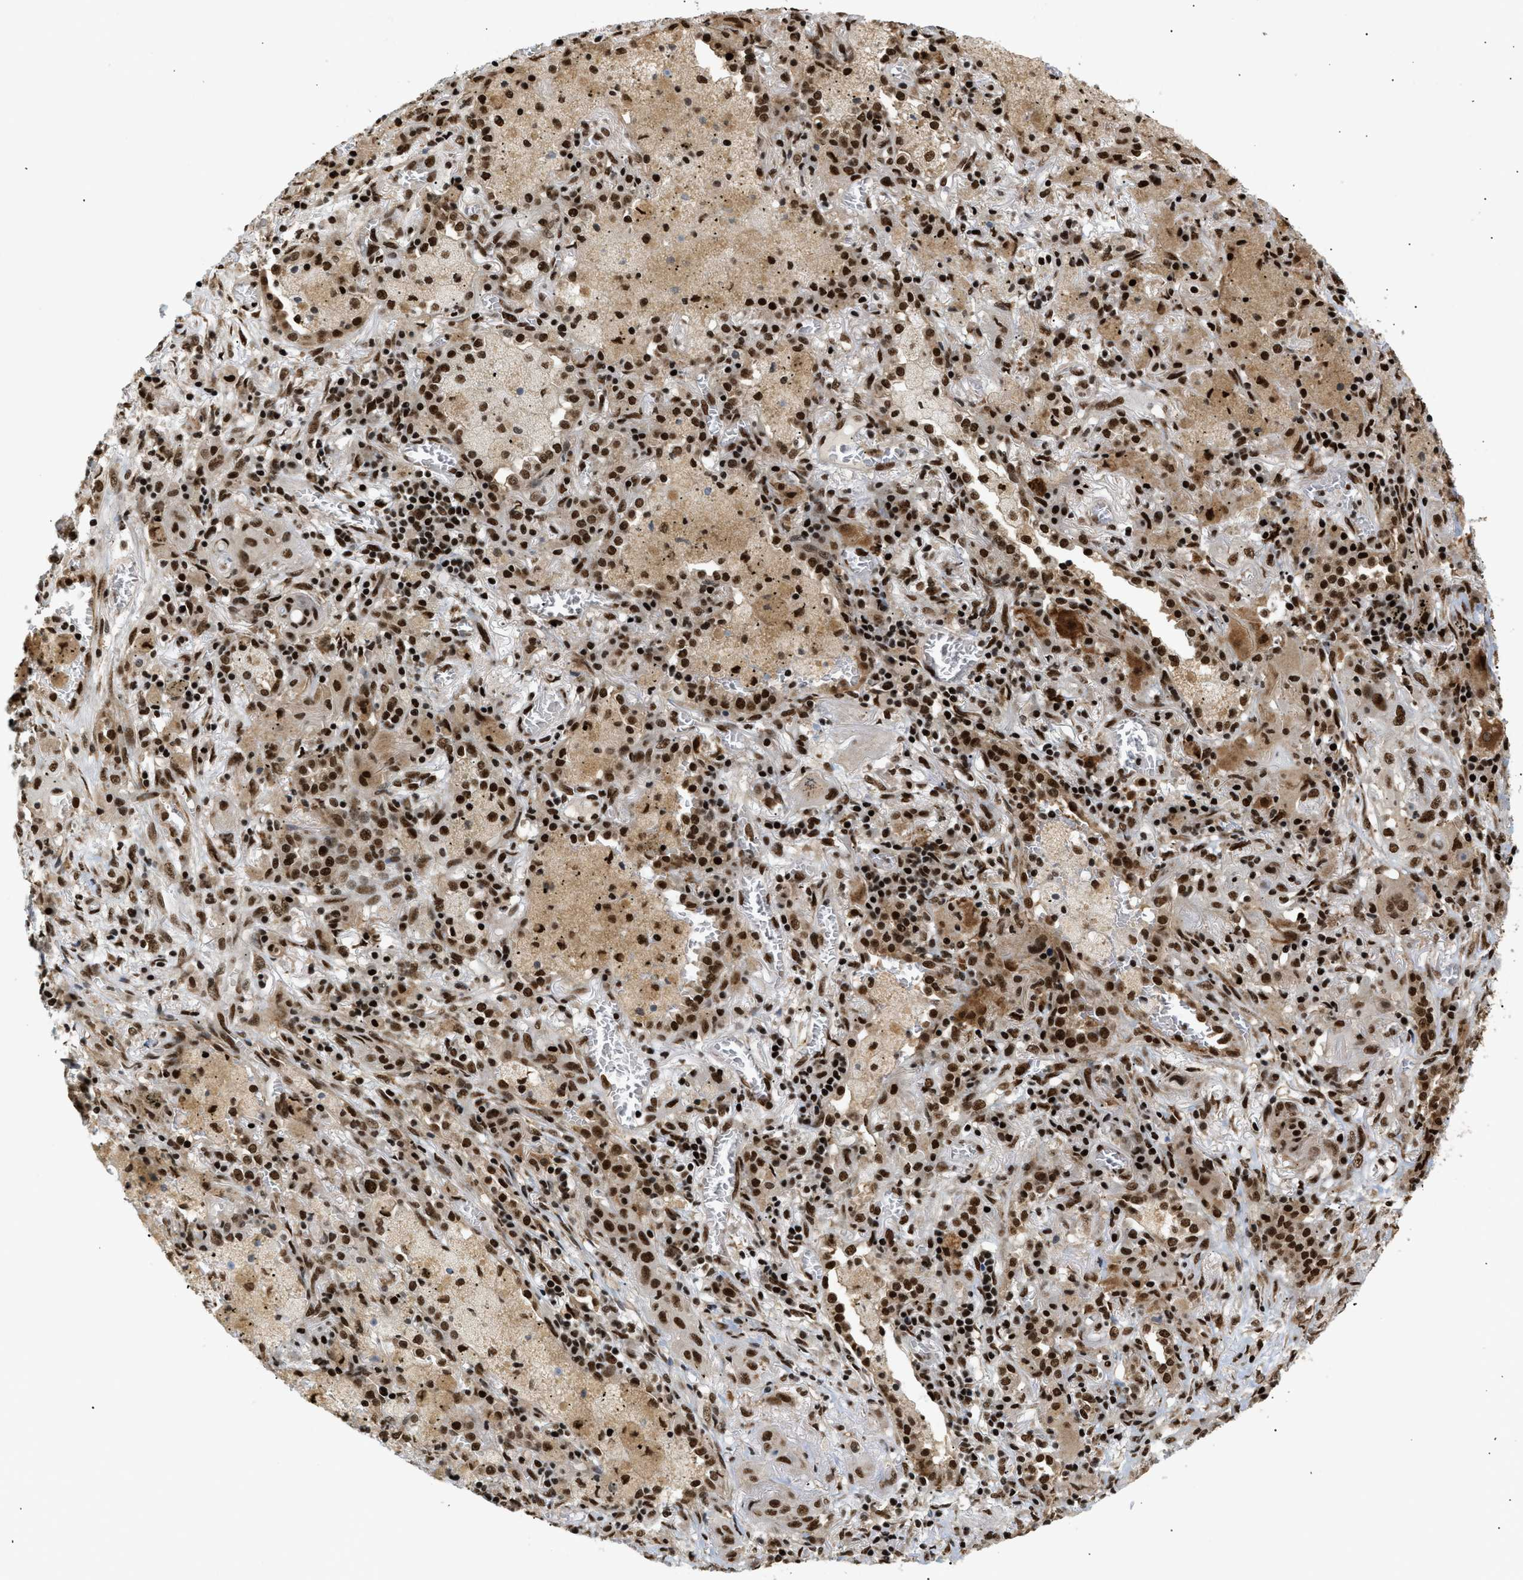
{"staining": {"intensity": "strong", "quantity": ">75%", "location": "nuclear"}, "tissue": "lung cancer", "cell_type": "Tumor cells", "image_type": "cancer", "snomed": [{"axis": "morphology", "description": "Squamous cell carcinoma, NOS"}, {"axis": "topography", "description": "Lung"}], "caption": "High-magnification brightfield microscopy of lung cancer stained with DAB (3,3'-diaminobenzidine) (brown) and counterstained with hematoxylin (blue). tumor cells exhibit strong nuclear expression is identified in approximately>75% of cells.", "gene": "RBM5", "patient": {"sex": "female", "age": 47}}